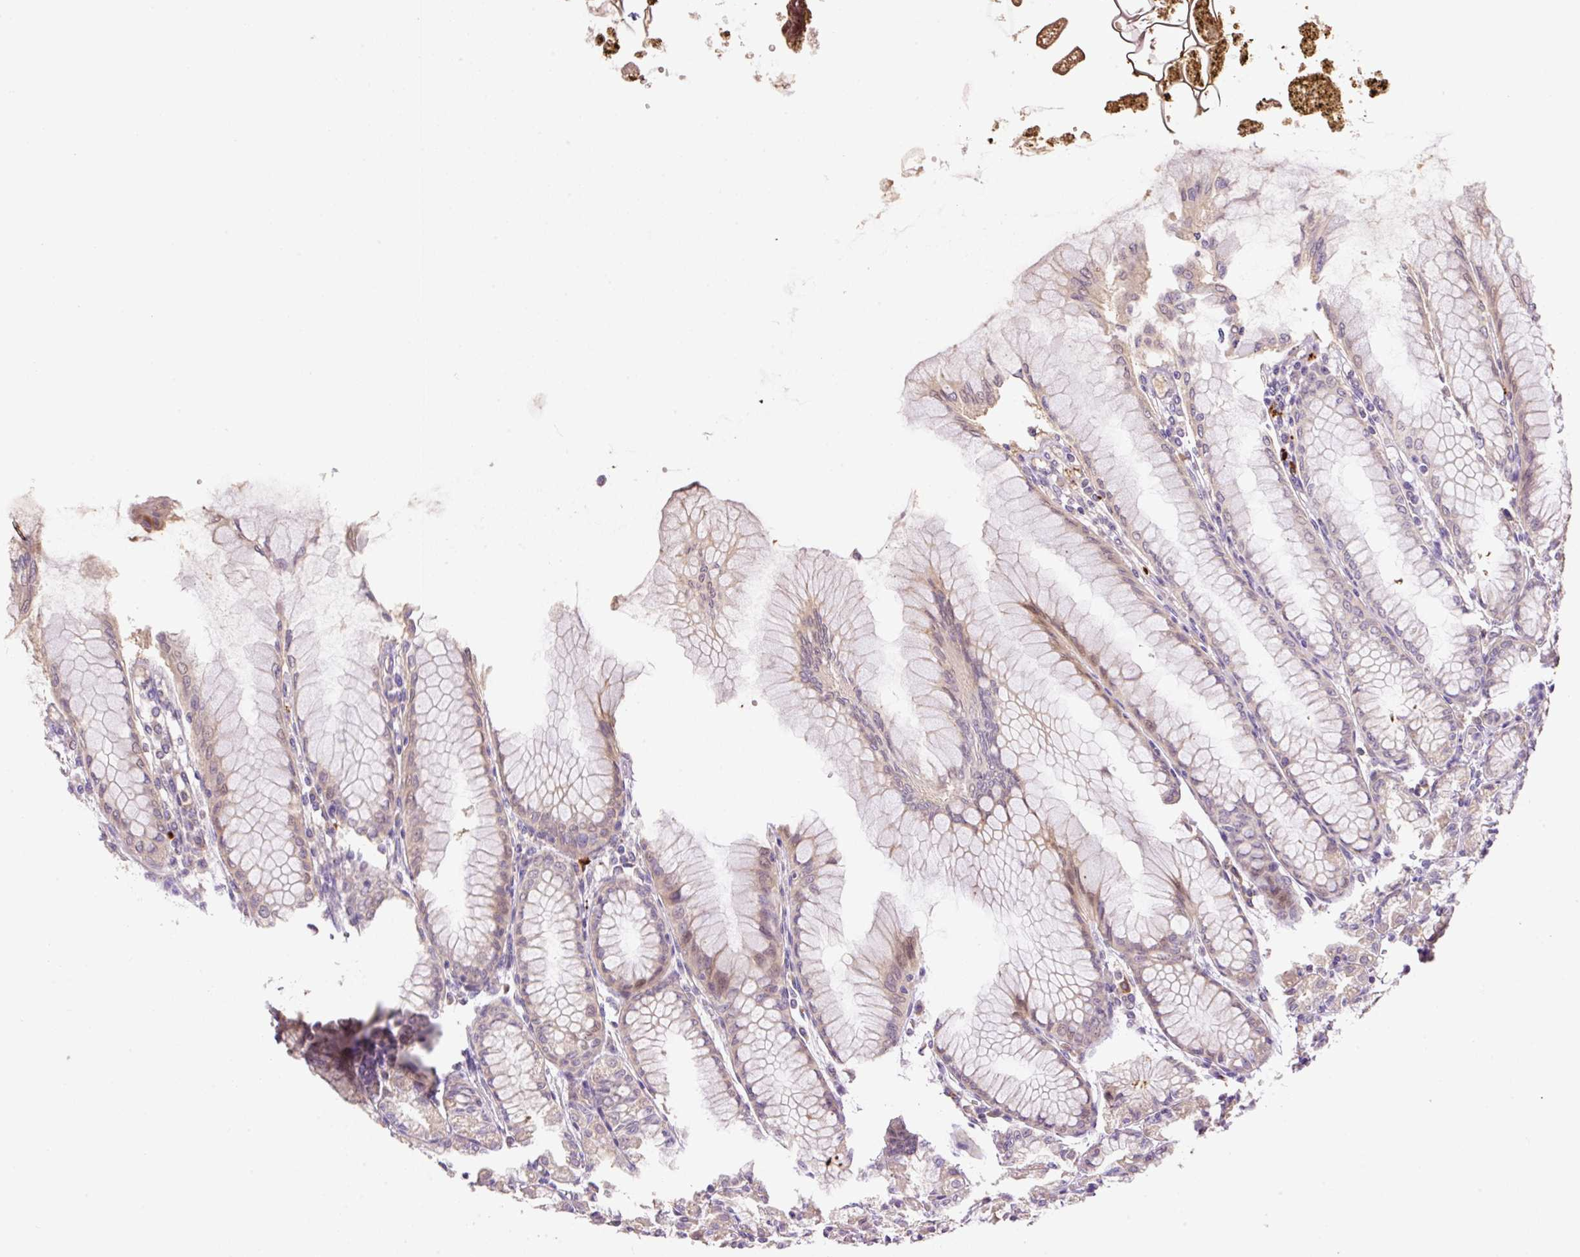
{"staining": {"intensity": "weak", "quantity": "25%-75%", "location": "cytoplasmic/membranous"}, "tissue": "stomach", "cell_type": "Glandular cells", "image_type": "normal", "snomed": [{"axis": "morphology", "description": "Normal tissue, NOS"}, {"axis": "topography", "description": "Stomach"}], "caption": "This image shows unremarkable stomach stained with immunohistochemistry (IHC) to label a protein in brown. The cytoplasmic/membranous of glandular cells show weak positivity for the protein. Nuclei are counter-stained blue.", "gene": "HABP4", "patient": {"sex": "female", "age": 57}}